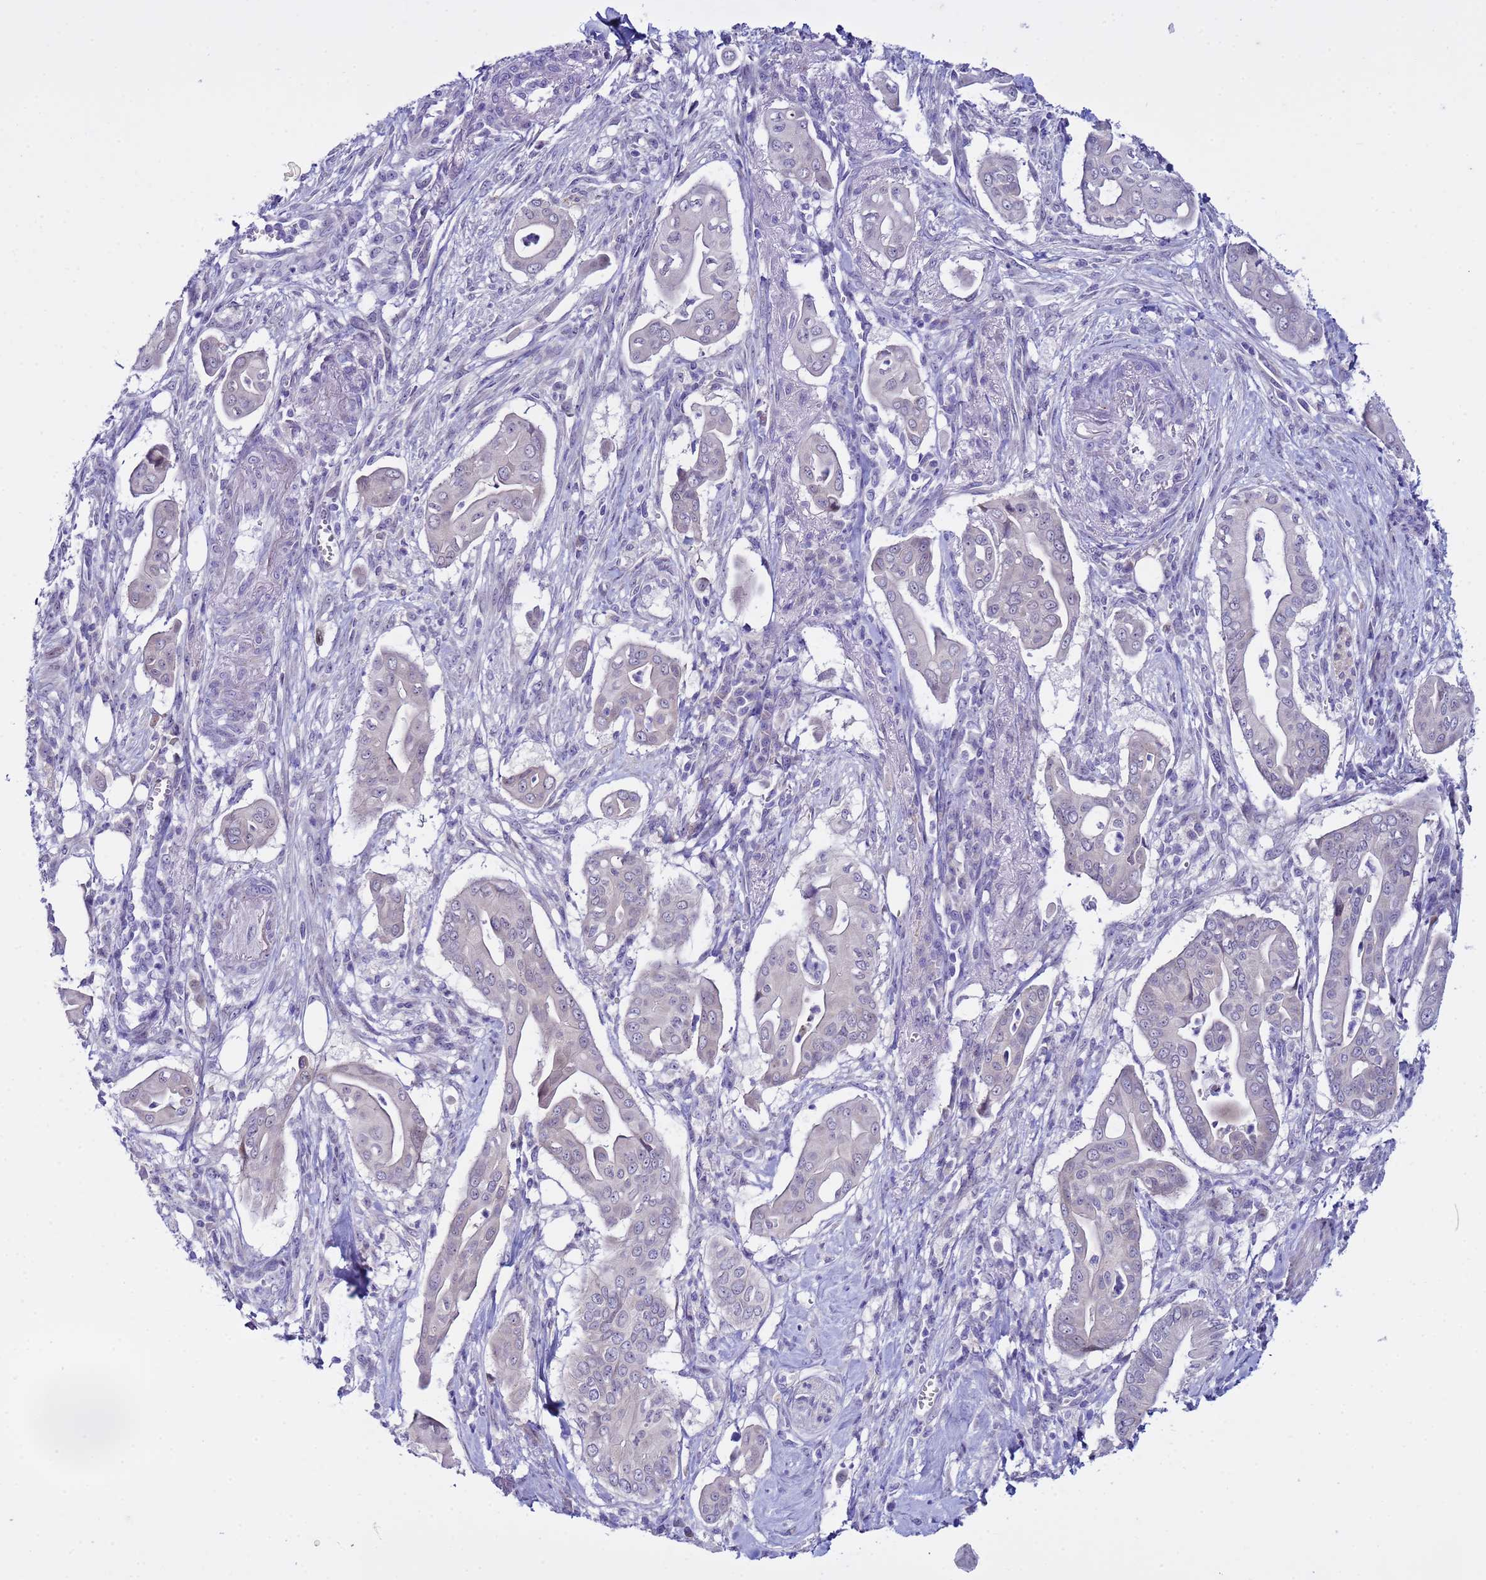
{"staining": {"intensity": "negative", "quantity": "none", "location": "none"}, "tissue": "pancreatic cancer", "cell_type": "Tumor cells", "image_type": "cancer", "snomed": [{"axis": "morphology", "description": "Adenocarcinoma, NOS"}, {"axis": "topography", "description": "Pancreas"}], "caption": "The immunohistochemistry image has no significant staining in tumor cells of pancreatic cancer tissue.", "gene": "IGSF11", "patient": {"sex": "male", "age": 71}}